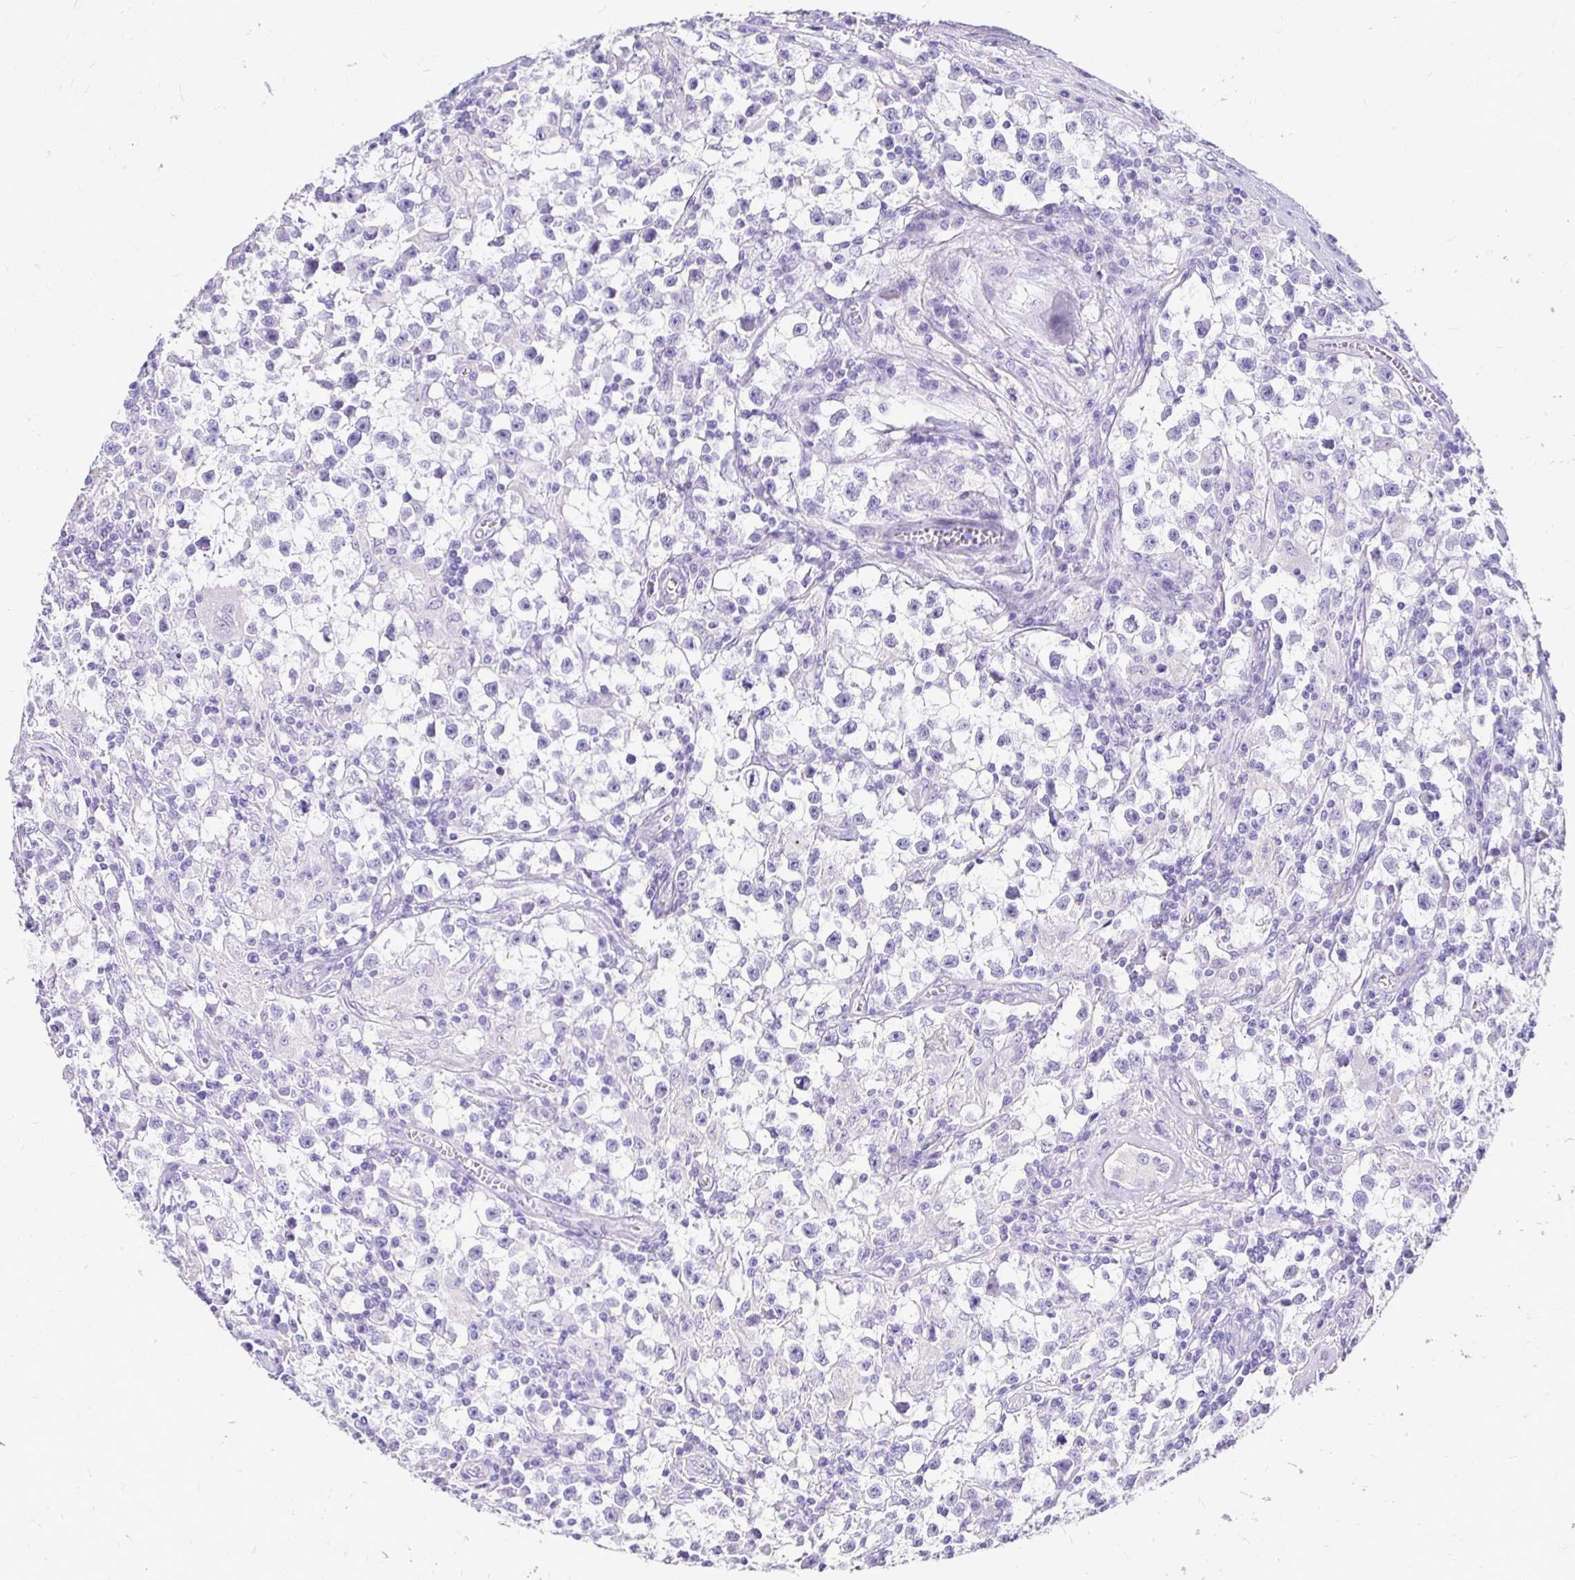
{"staining": {"intensity": "negative", "quantity": "none", "location": "none"}, "tissue": "testis cancer", "cell_type": "Tumor cells", "image_type": "cancer", "snomed": [{"axis": "morphology", "description": "Seminoma, NOS"}, {"axis": "topography", "description": "Testis"}], "caption": "Immunohistochemical staining of human testis cancer displays no significant expression in tumor cells.", "gene": "TAF1D", "patient": {"sex": "male", "age": 31}}